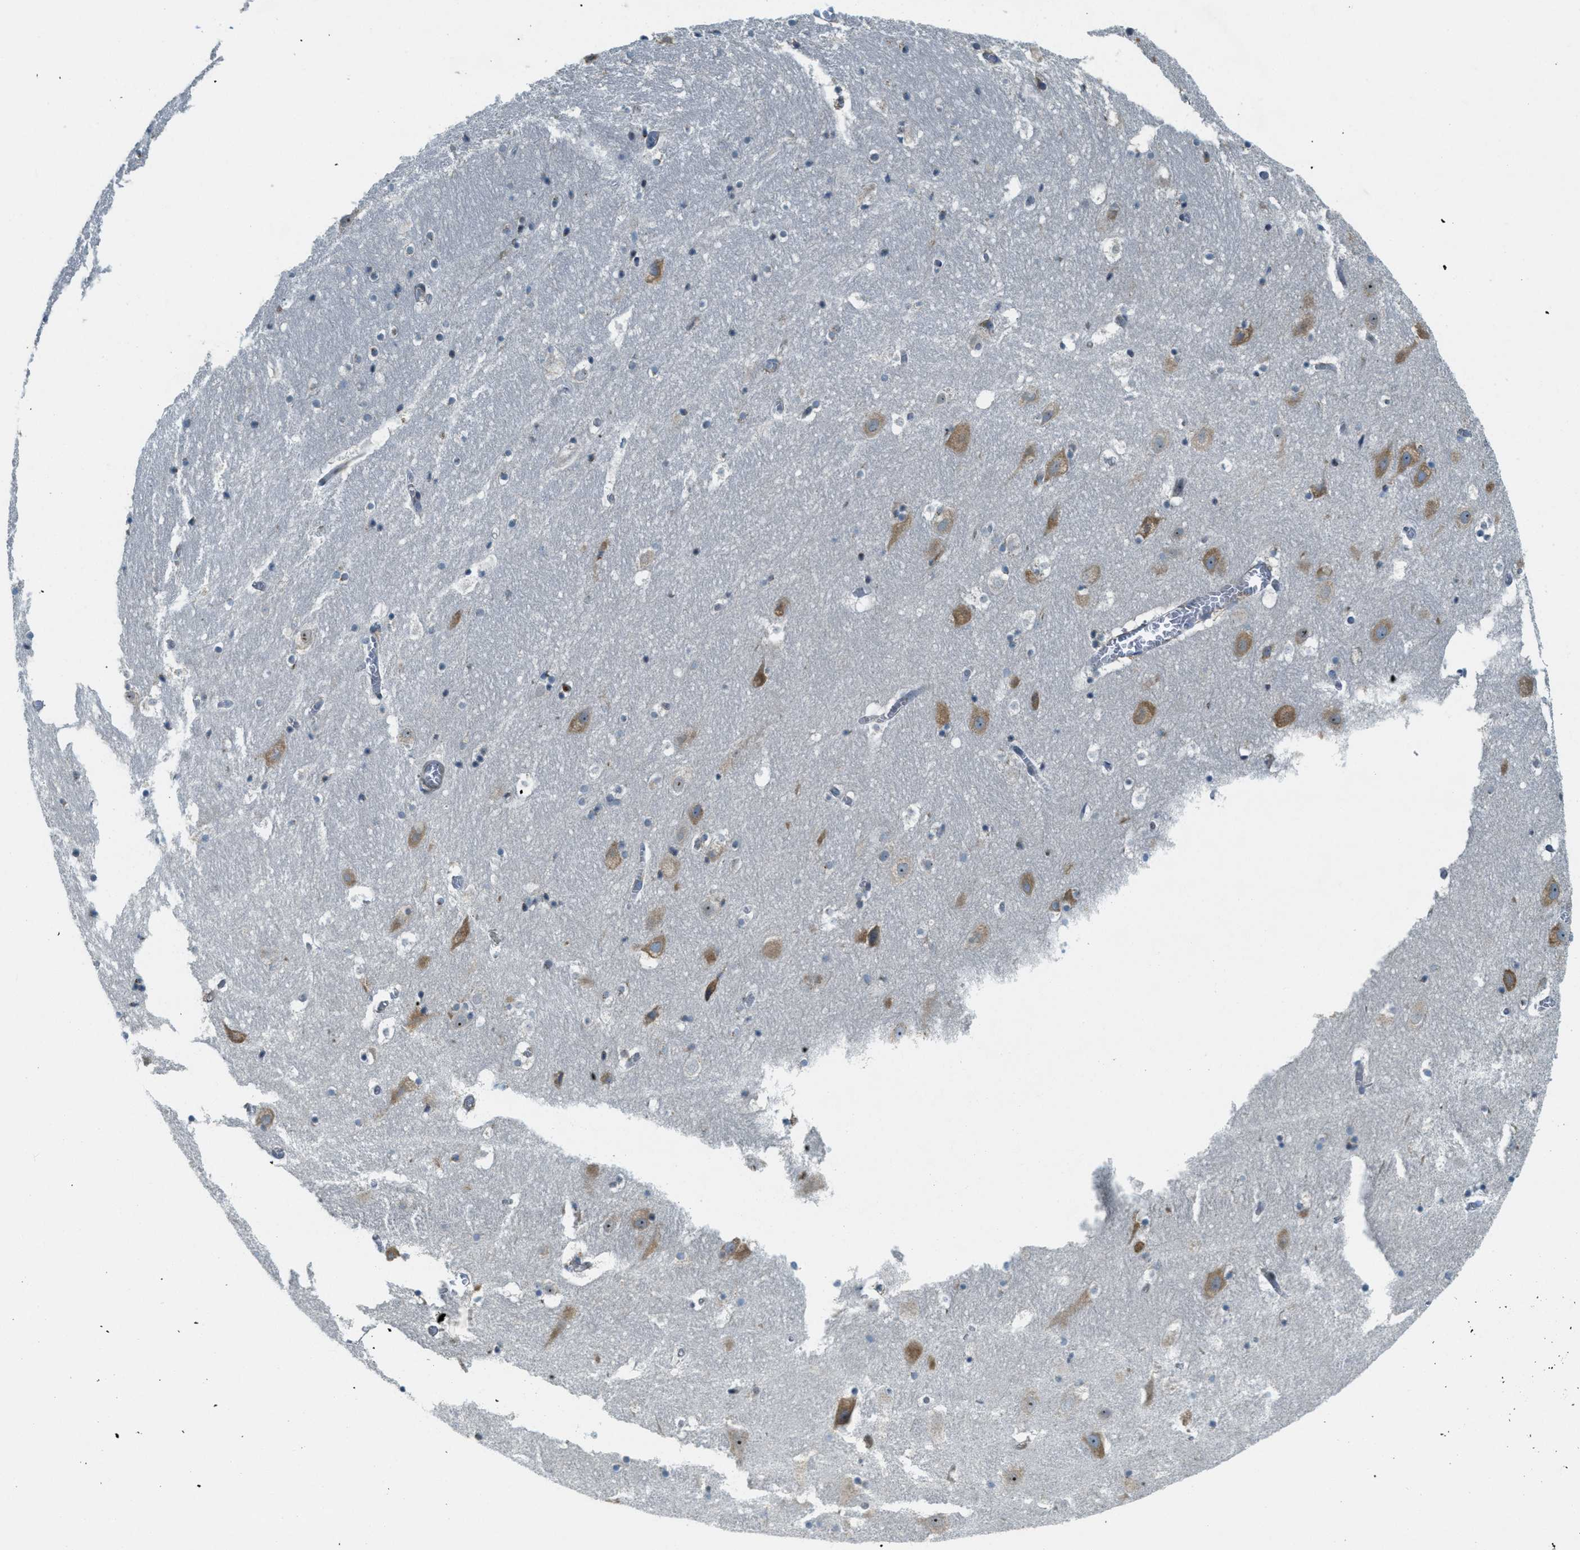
{"staining": {"intensity": "moderate", "quantity": "<25%", "location": "cytoplasmic/membranous"}, "tissue": "hippocampus", "cell_type": "Glial cells", "image_type": "normal", "snomed": [{"axis": "morphology", "description": "Normal tissue, NOS"}, {"axis": "topography", "description": "Hippocampus"}], "caption": "DAB immunohistochemical staining of benign human hippocampus shows moderate cytoplasmic/membranous protein positivity in approximately <25% of glial cells.", "gene": "ABCF1", "patient": {"sex": "male", "age": 45}}